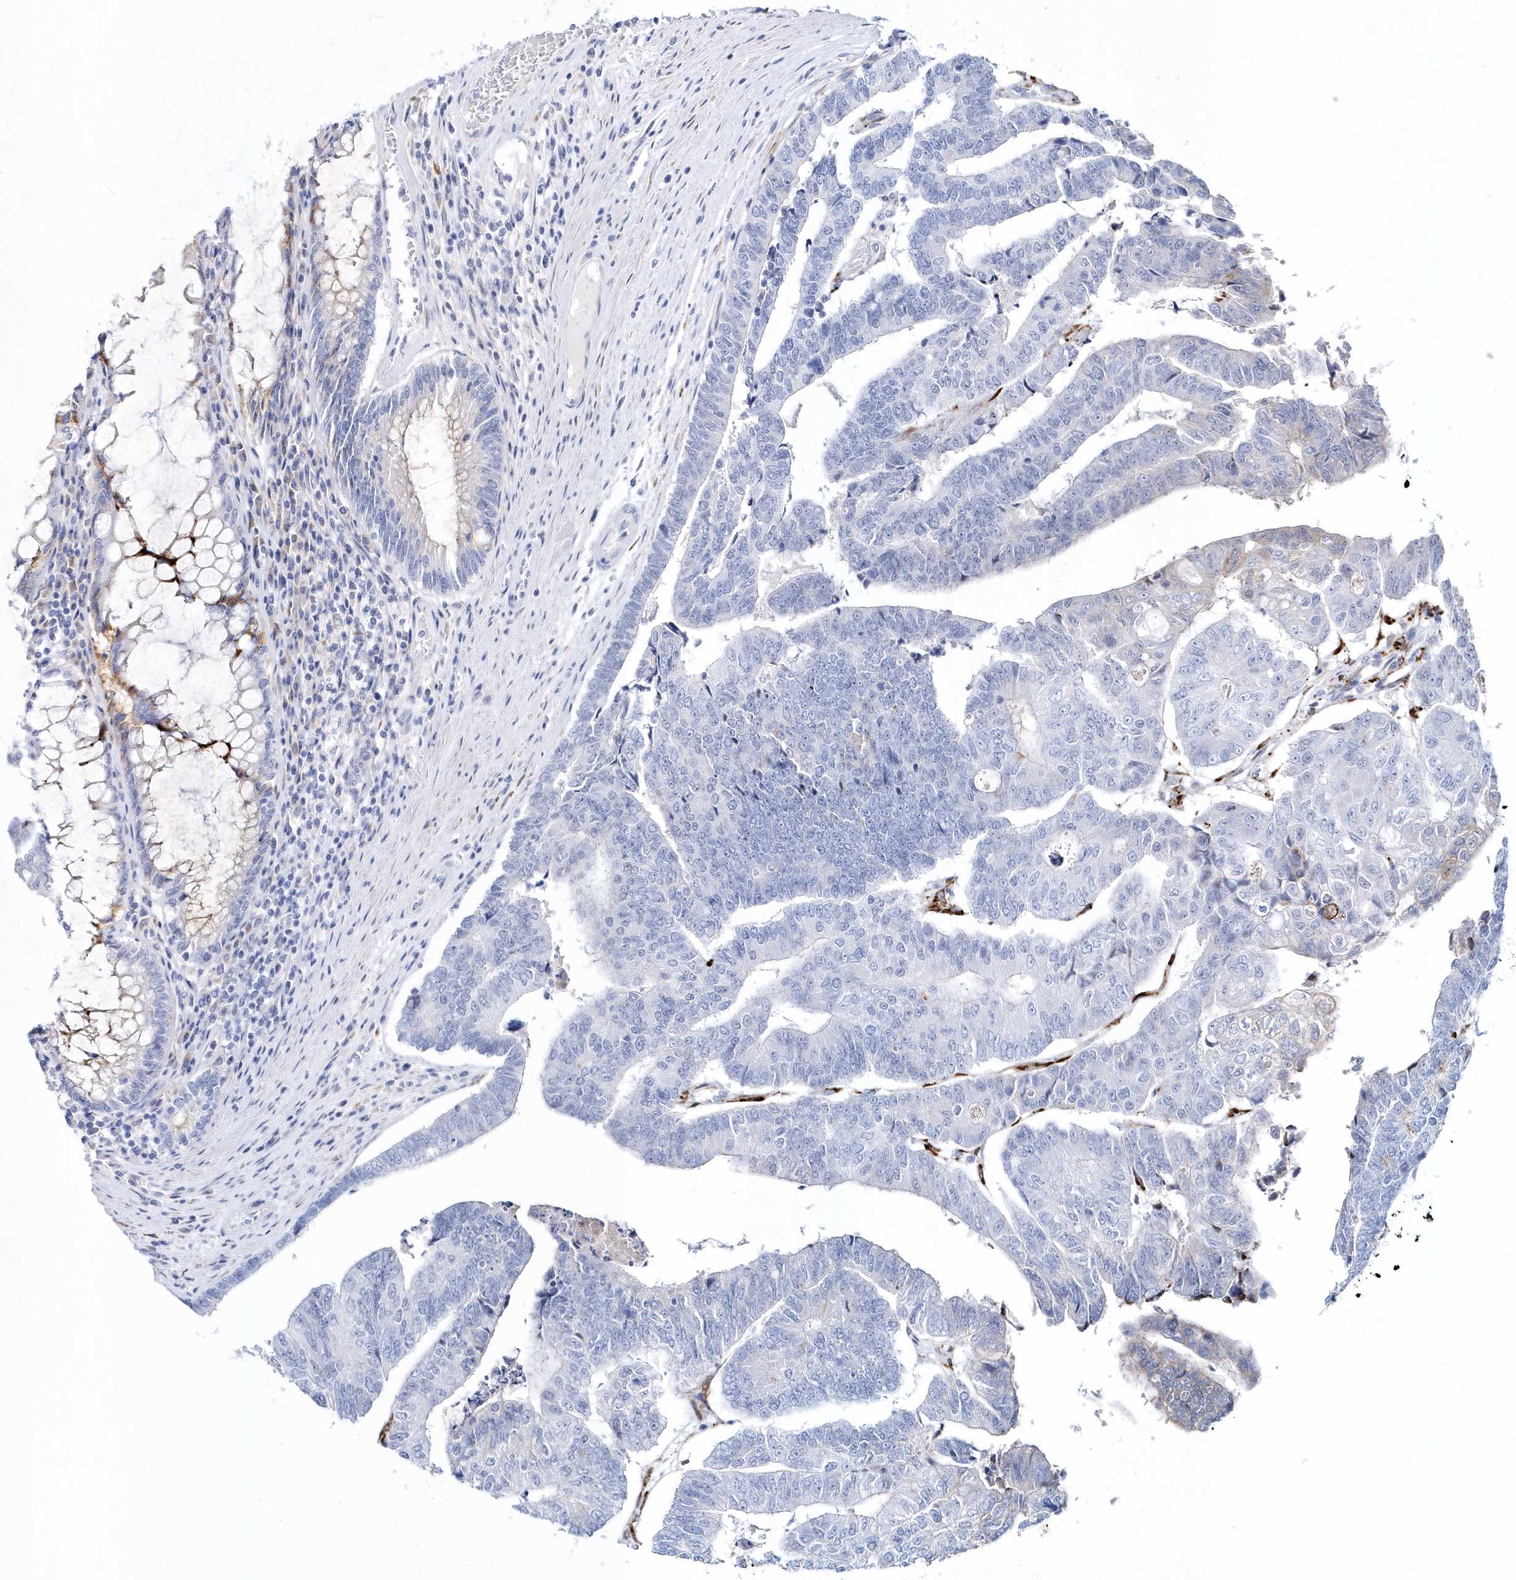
{"staining": {"intensity": "negative", "quantity": "none", "location": "none"}, "tissue": "colorectal cancer", "cell_type": "Tumor cells", "image_type": "cancer", "snomed": [{"axis": "morphology", "description": "Adenocarcinoma, NOS"}, {"axis": "topography", "description": "Colon"}], "caption": "Colorectal cancer (adenocarcinoma) stained for a protein using immunohistochemistry (IHC) demonstrates no positivity tumor cells.", "gene": "SPINK7", "patient": {"sex": "female", "age": 67}}